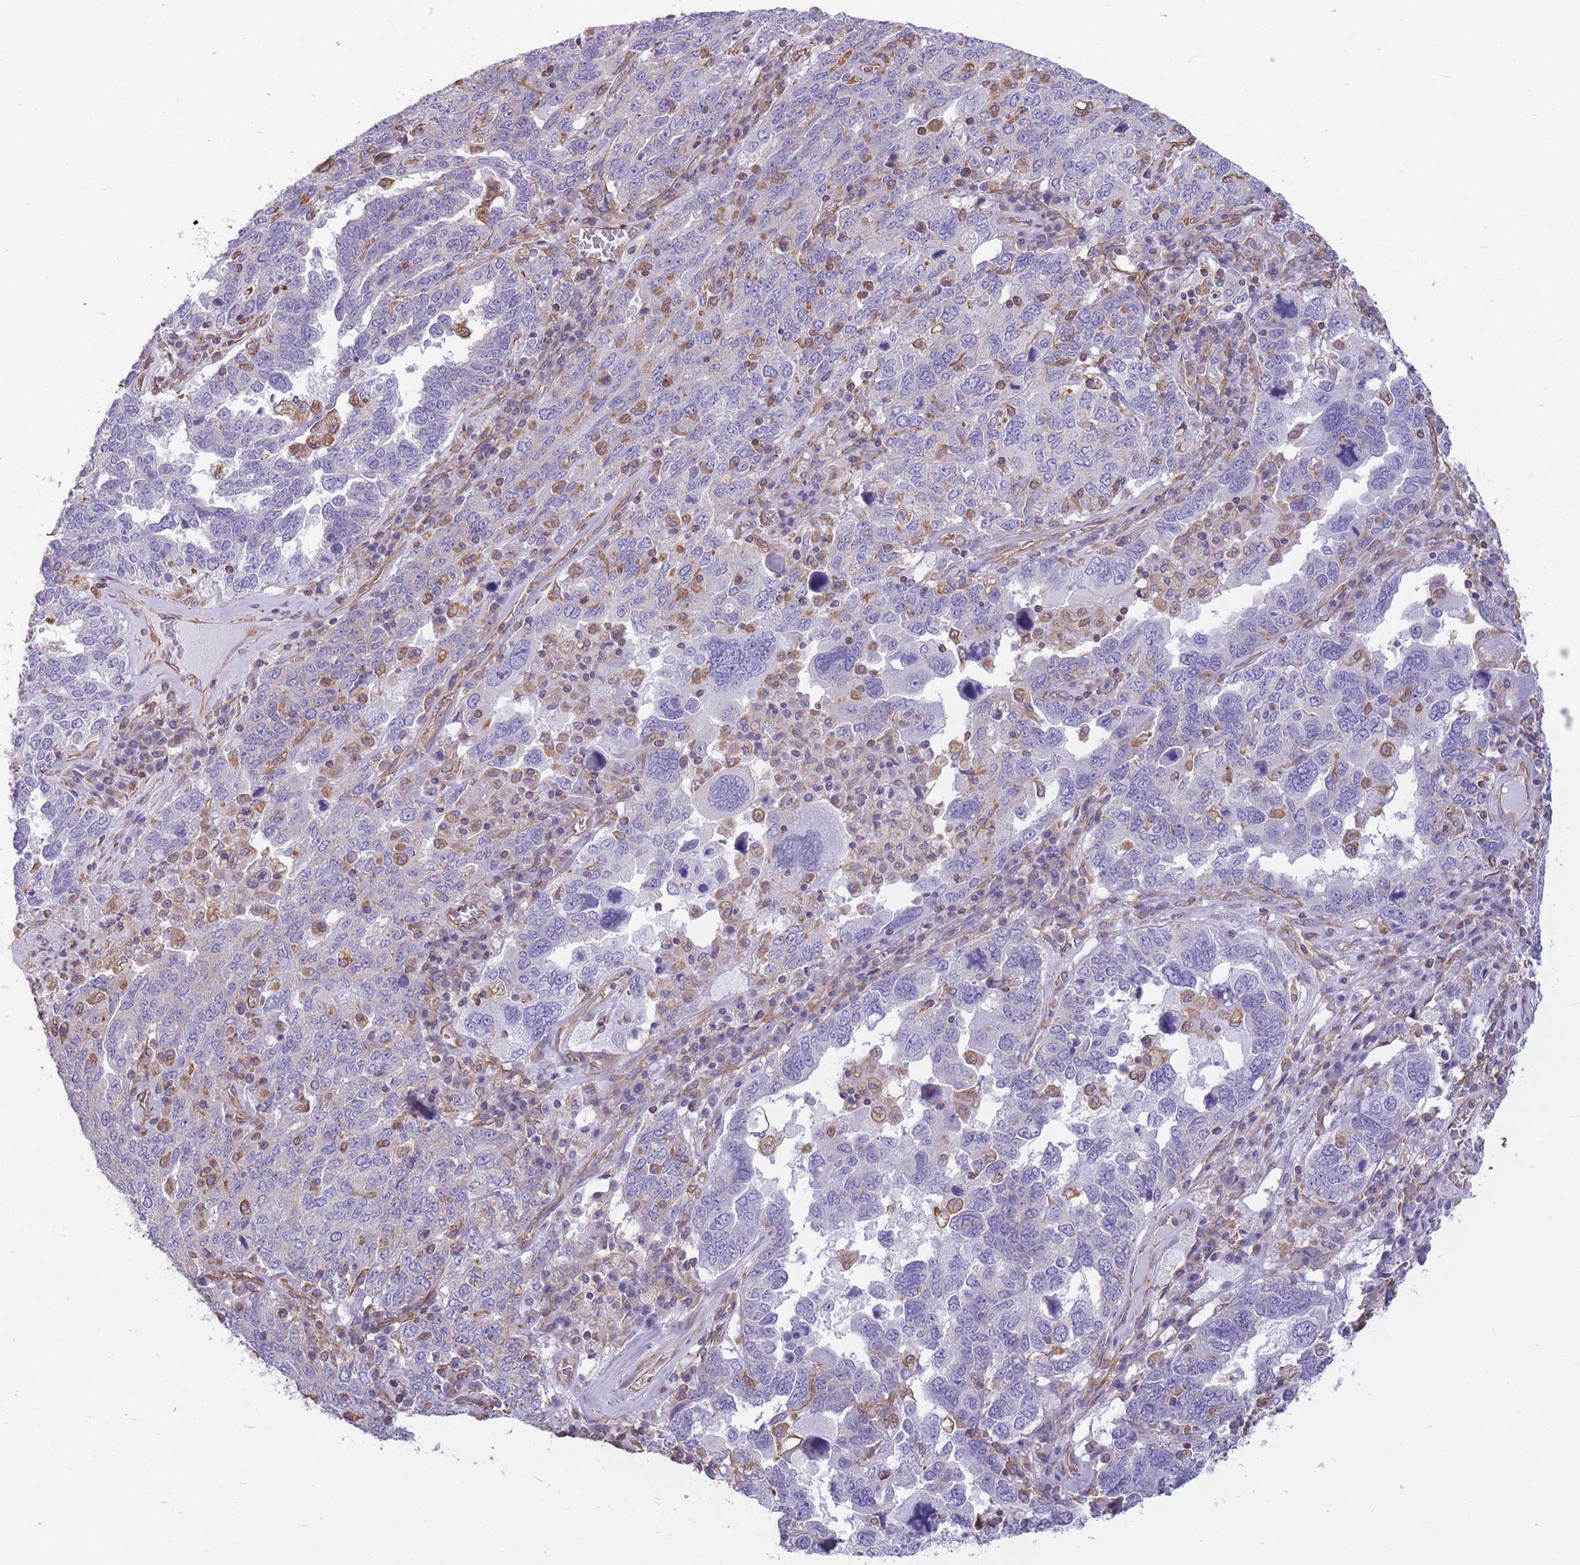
{"staining": {"intensity": "negative", "quantity": "none", "location": "none"}, "tissue": "ovarian cancer", "cell_type": "Tumor cells", "image_type": "cancer", "snomed": [{"axis": "morphology", "description": "Carcinoma, endometroid"}, {"axis": "topography", "description": "Ovary"}], "caption": "The immunohistochemistry (IHC) histopathology image has no significant staining in tumor cells of ovarian cancer tissue.", "gene": "ADD1", "patient": {"sex": "female", "age": 62}}